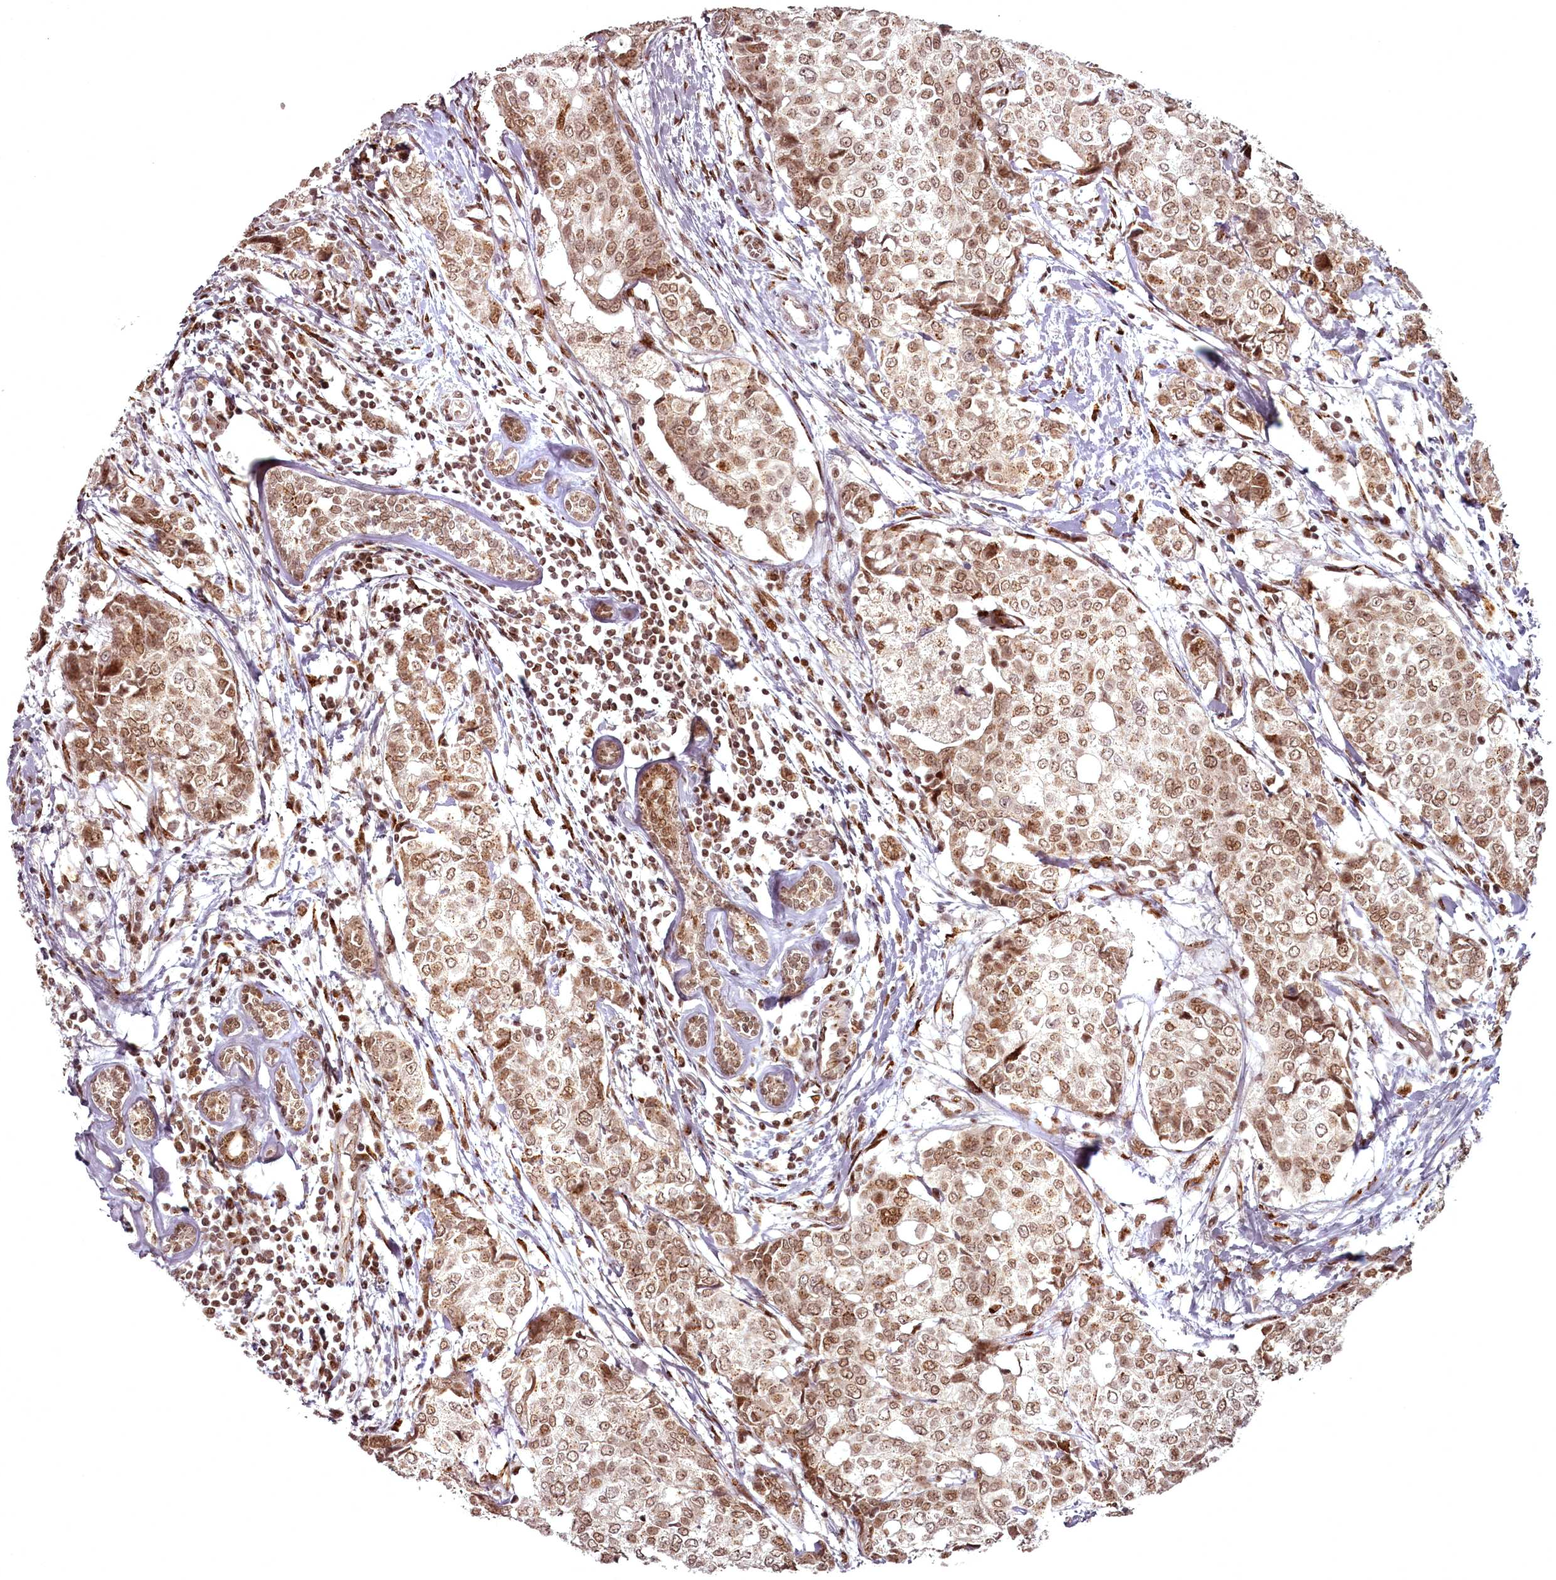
{"staining": {"intensity": "moderate", "quantity": ">75%", "location": "nuclear"}, "tissue": "breast cancer", "cell_type": "Tumor cells", "image_type": "cancer", "snomed": [{"axis": "morphology", "description": "Lobular carcinoma"}, {"axis": "topography", "description": "Breast"}], "caption": "Breast cancer stained with a protein marker reveals moderate staining in tumor cells.", "gene": "CEP83", "patient": {"sex": "female", "age": 51}}